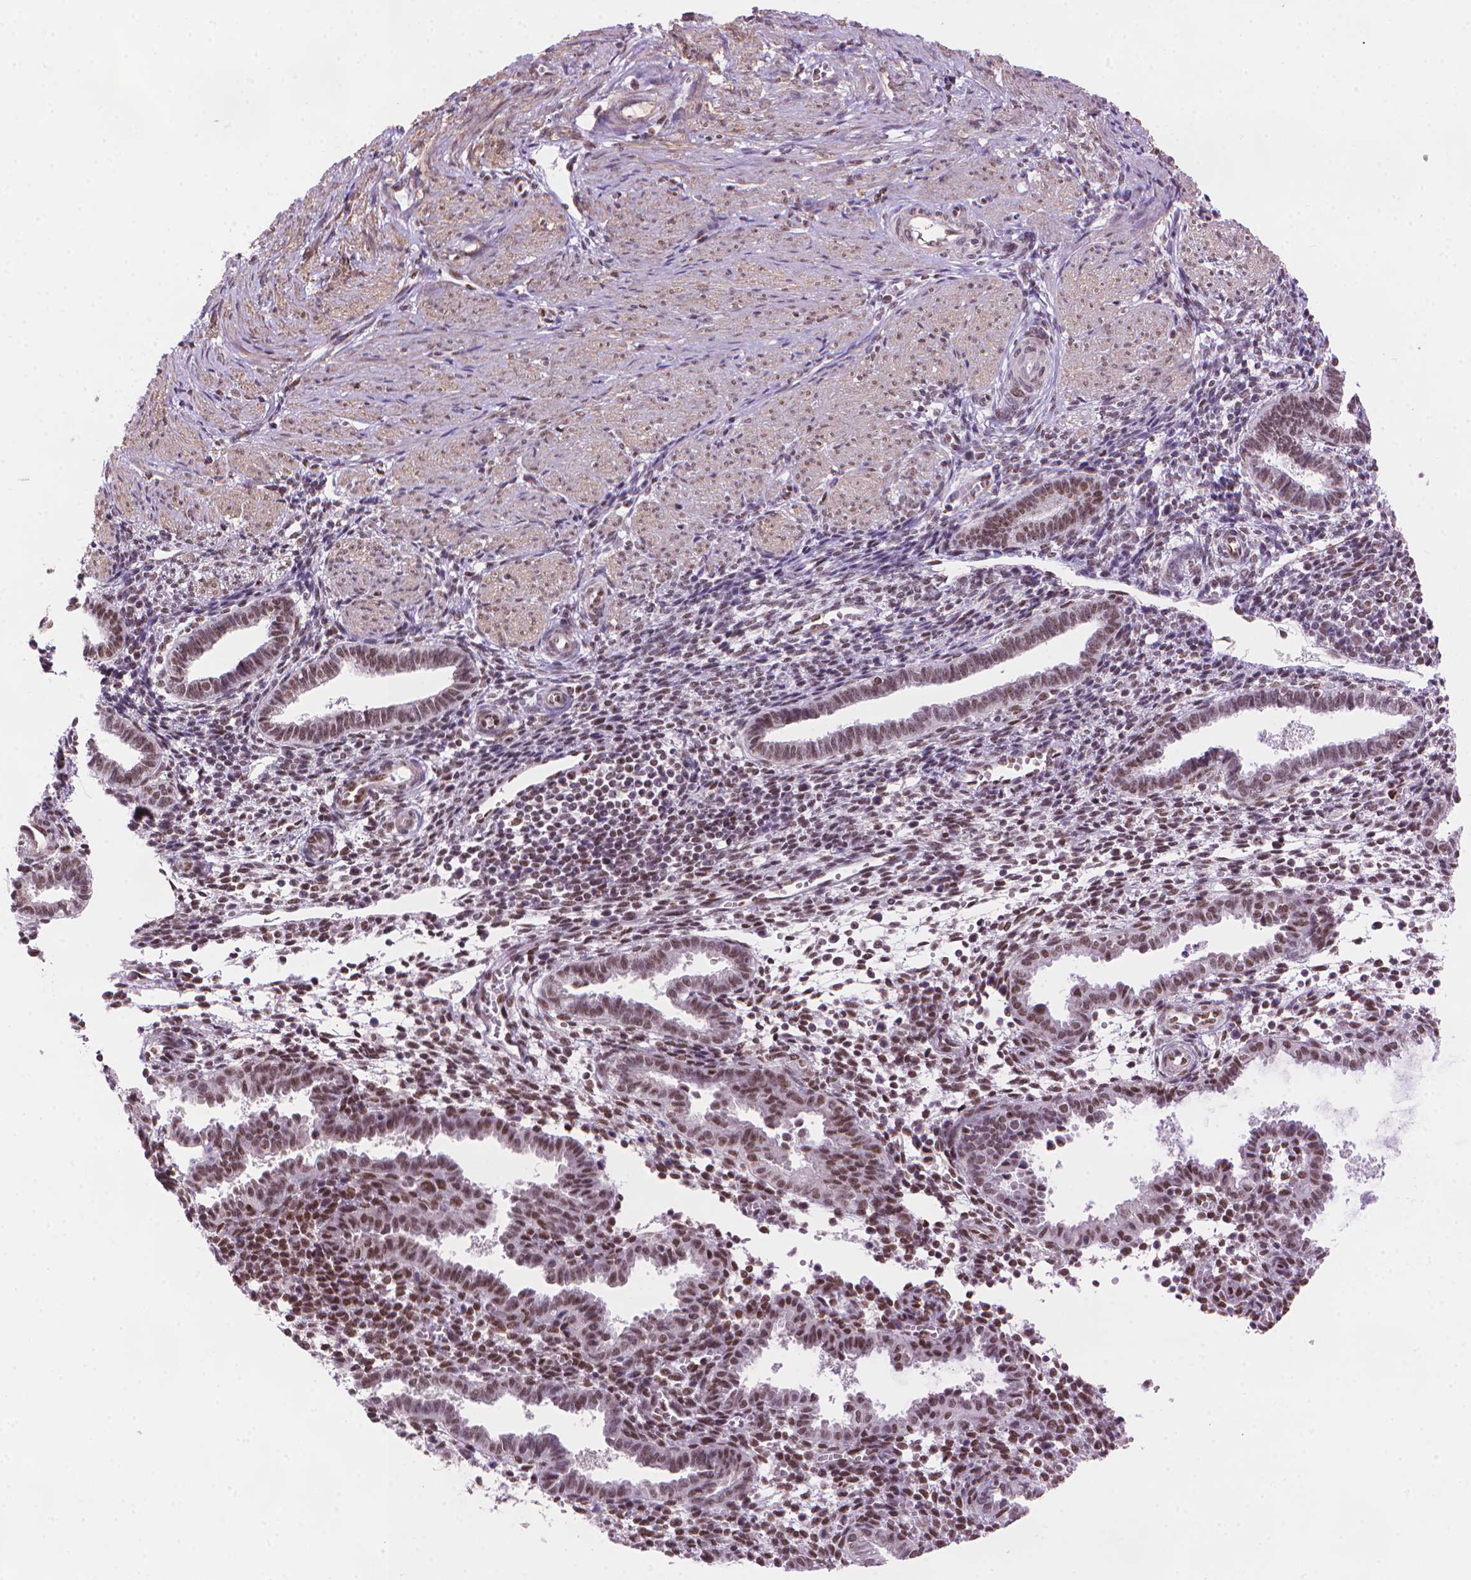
{"staining": {"intensity": "moderate", "quantity": "25%-75%", "location": "nuclear"}, "tissue": "endometrium", "cell_type": "Cells in endometrial stroma", "image_type": "normal", "snomed": [{"axis": "morphology", "description": "Normal tissue, NOS"}, {"axis": "topography", "description": "Endometrium"}], "caption": "Brown immunohistochemical staining in unremarkable endometrium demonstrates moderate nuclear positivity in approximately 25%-75% of cells in endometrial stroma.", "gene": "UBN1", "patient": {"sex": "female", "age": 37}}